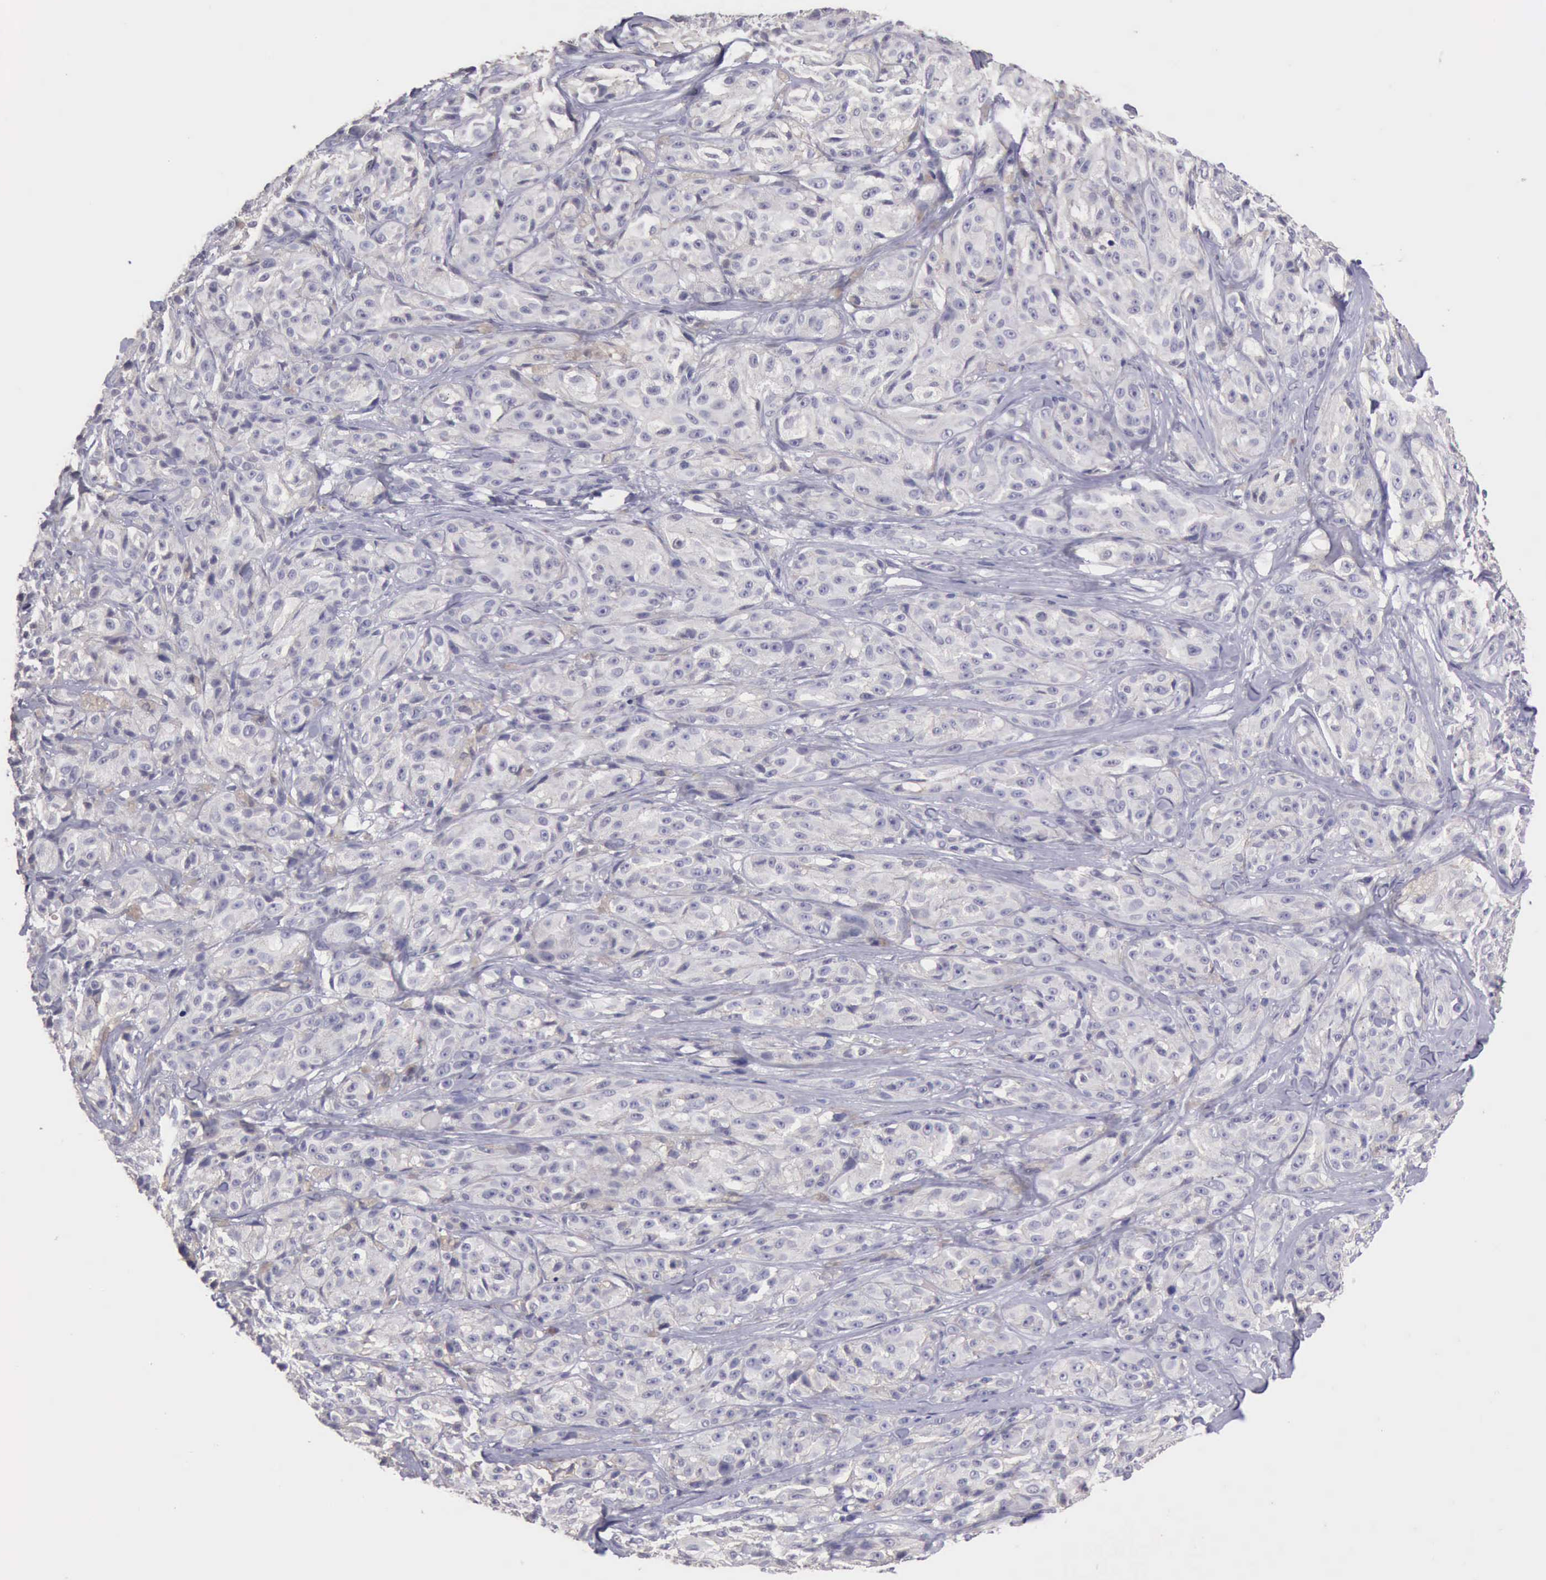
{"staining": {"intensity": "negative", "quantity": "none", "location": "none"}, "tissue": "melanoma", "cell_type": "Tumor cells", "image_type": "cancer", "snomed": [{"axis": "morphology", "description": "Malignant melanoma, NOS"}, {"axis": "topography", "description": "Skin"}], "caption": "The immunohistochemistry photomicrograph has no significant expression in tumor cells of malignant melanoma tissue.", "gene": "KCND1", "patient": {"sex": "male", "age": 56}}